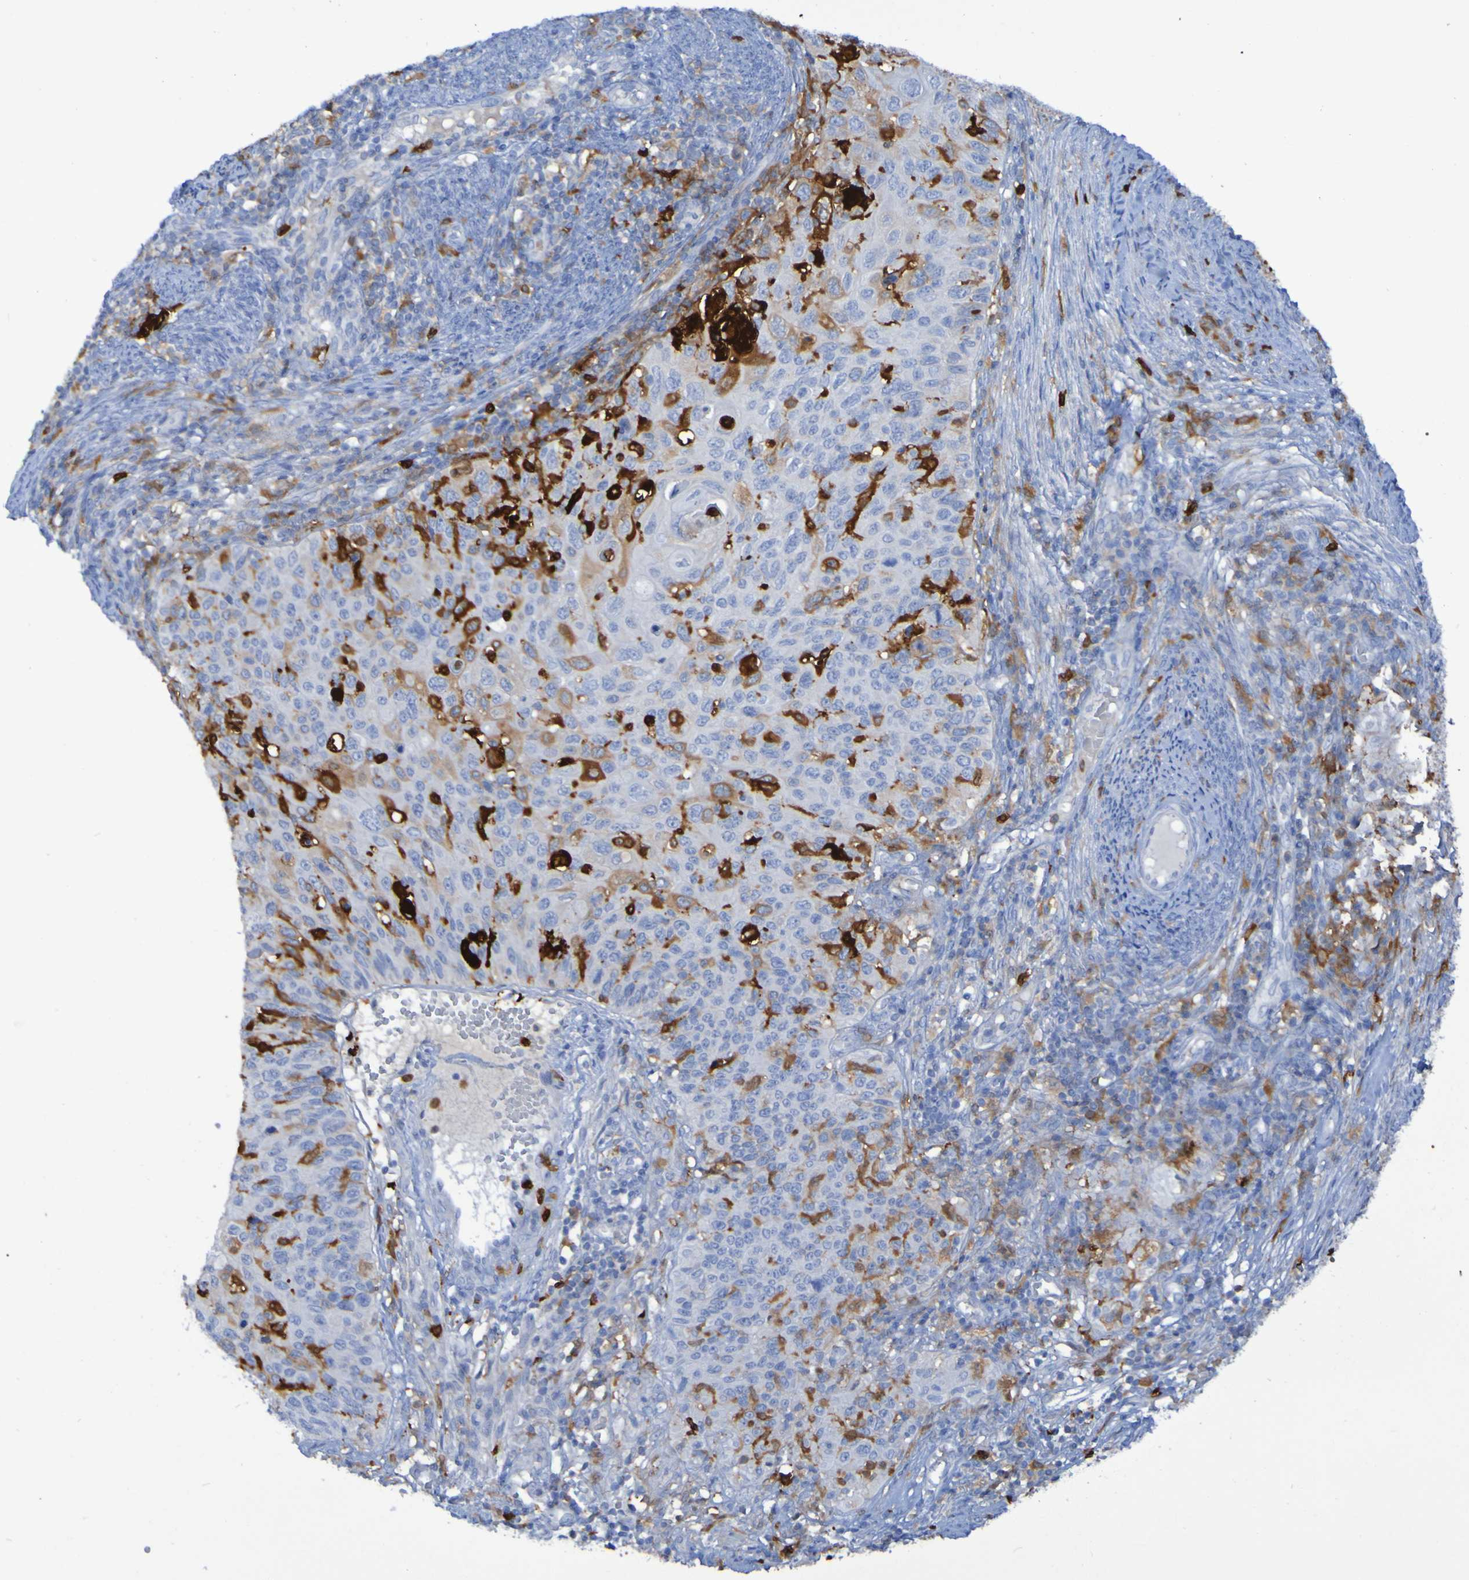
{"staining": {"intensity": "moderate", "quantity": "<25%", "location": "cytoplasmic/membranous"}, "tissue": "cervical cancer", "cell_type": "Tumor cells", "image_type": "cancer", "snomed": [{"axis": "morphology", "description": "Squamous cell carcinoma, NOS"}, {"axis": "topography", "description": "Cervix"}], "caption": "A low amount of moderate cytoplasmic/membranous positivity is appreciated in approximately <25% of tumor cells in cervical squamous cell carcinoma tissue. The staining was performed using DAB (3,3'-diaminobenzidine), with brown indicating positive protein expression. Nuclei are stained blue with hematoxylin.", "gene": "MPPE1", "patient": {"sex": "female", "age": 70}}